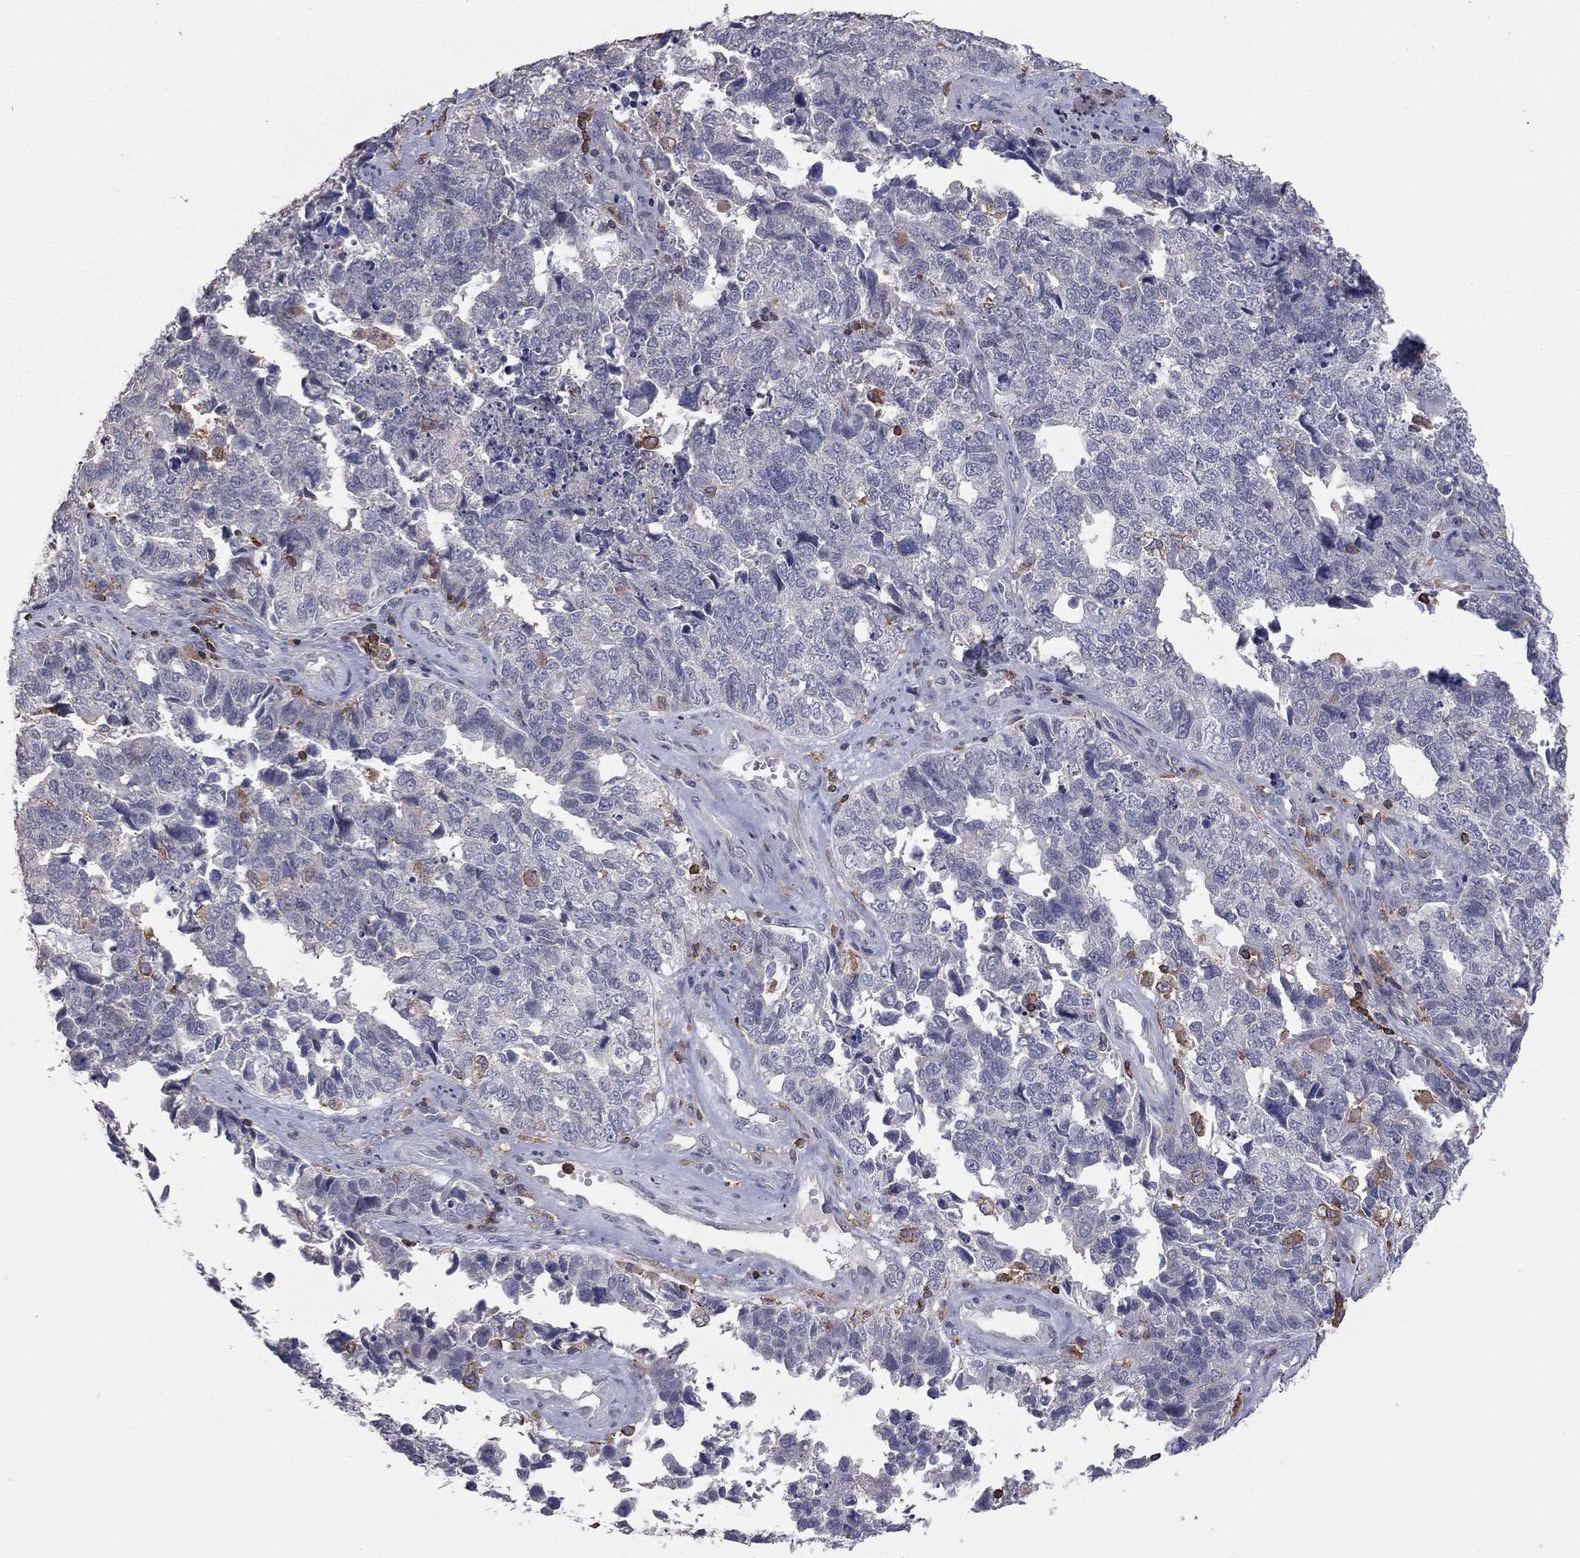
{"staining": {"intensity": "negative", "quantity": "none", "location": "none"}, "tissue": "cervical cancer", "cell_type": "Tumor cells", "image_type": "cancer", "snomed": [{"axis": "morphology", "description": "Squamous cell carcinoma, NOS"}, {"axis": "topography", "description": "Cervix"}], "caption": "Tumor cells are negative for brown protein staining in squamous cell carcinoma (cervical).", "gene": "PSTPIP1", "patient": {"sex": "female", "age": 63}}